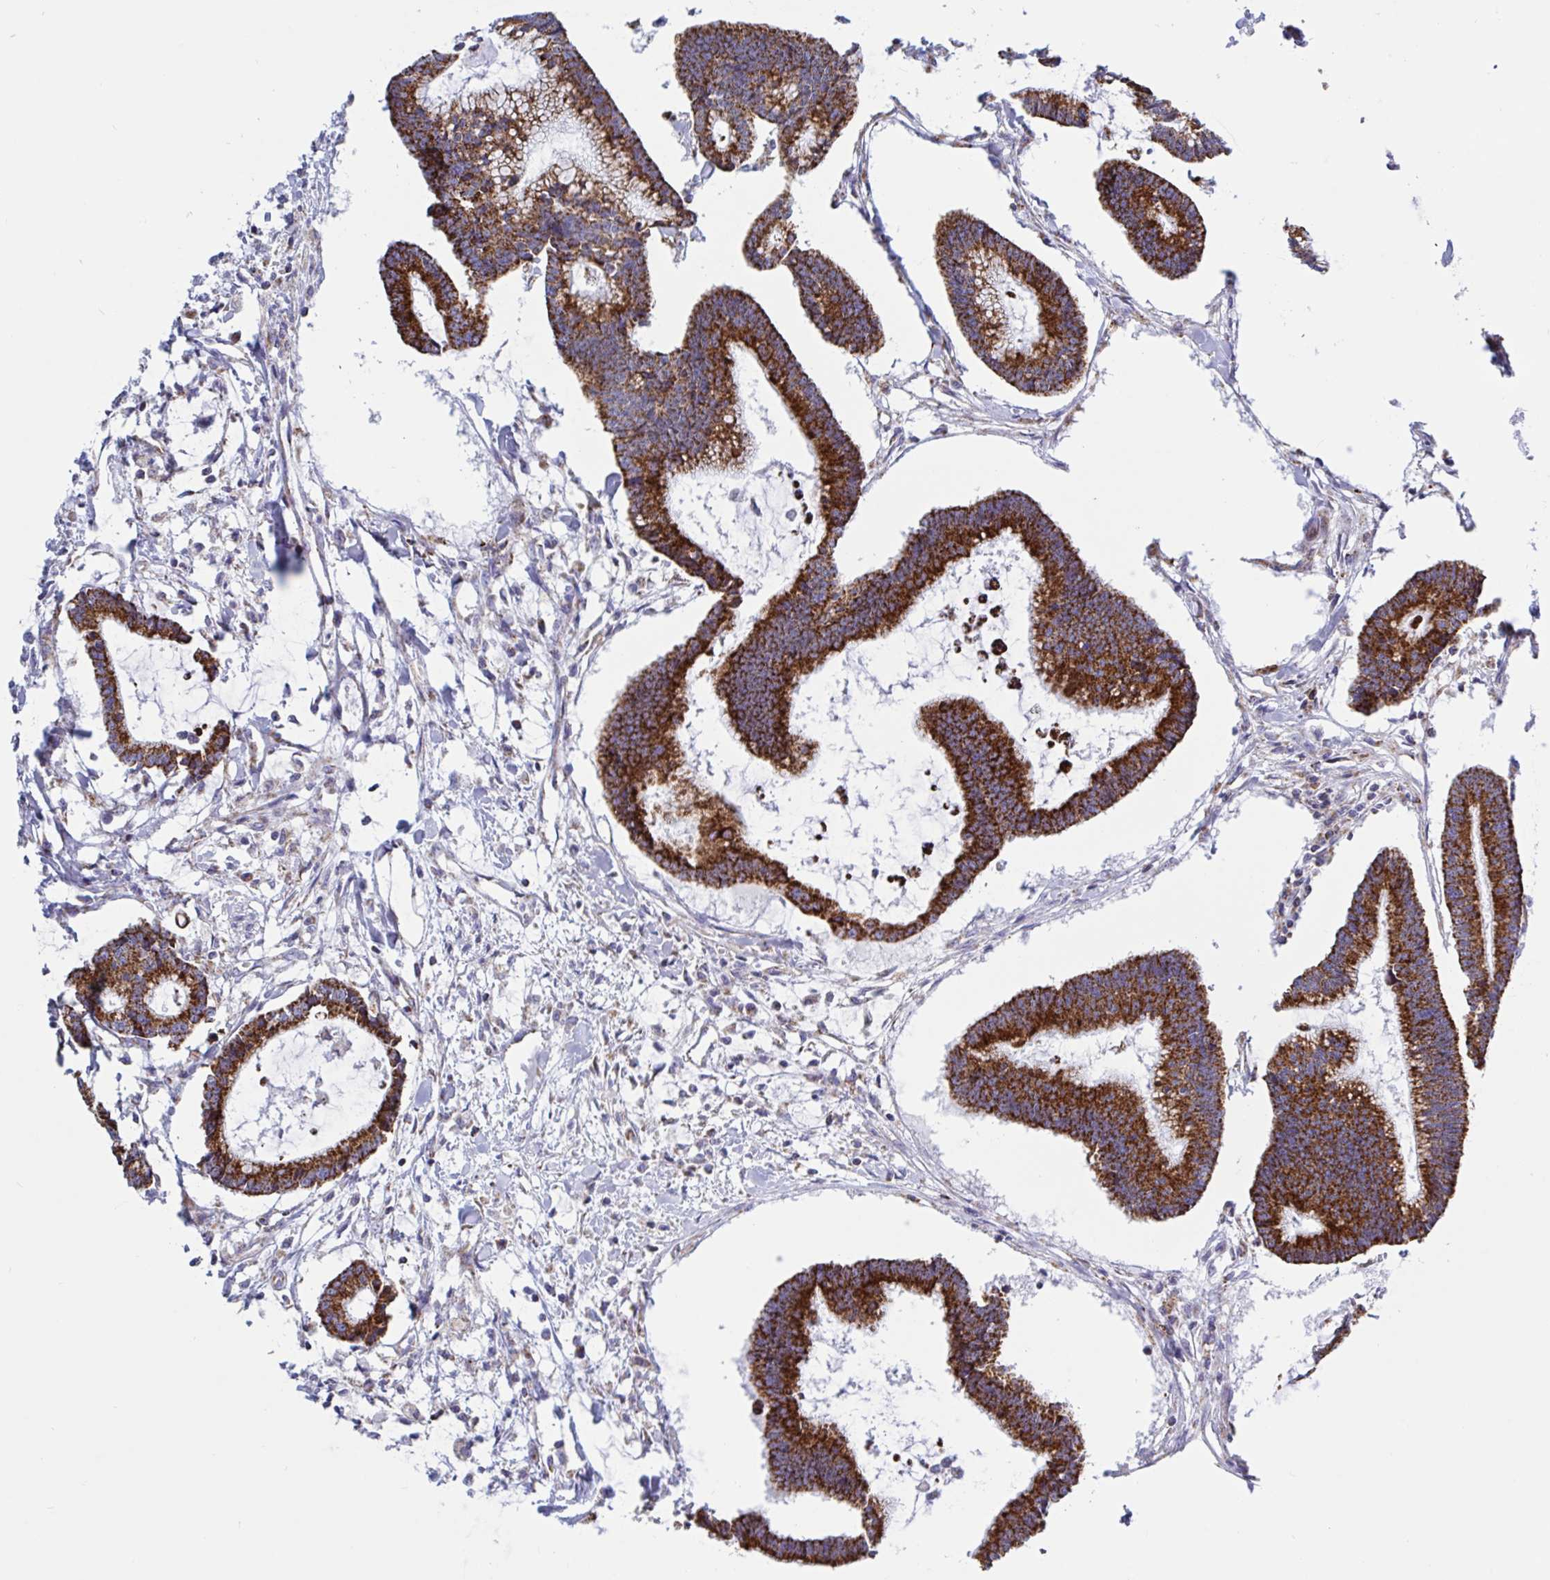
{"staining": {"intensity": "strong", "quantity": ">75%", "location": "cytoplasmic/membranous"}, "tissue": "colorectal cancer", "cell_type": "Tumor cells", "image_type": "cancer", "snomed": [{"axis": "morphology", "description": "Adenocarcinoma, NOS"}, {"axis": "topography", "description": "Colon"}], "caption": "The histopathology image displays immunohistochemical staining of colorectal cancer (adenocarcinoma). There is strong cytoplasmic/membranous expression is present in about >75% of tumor cells.", "gene": "HSPE1", "patient": {"sex": "female", "age": 78}}